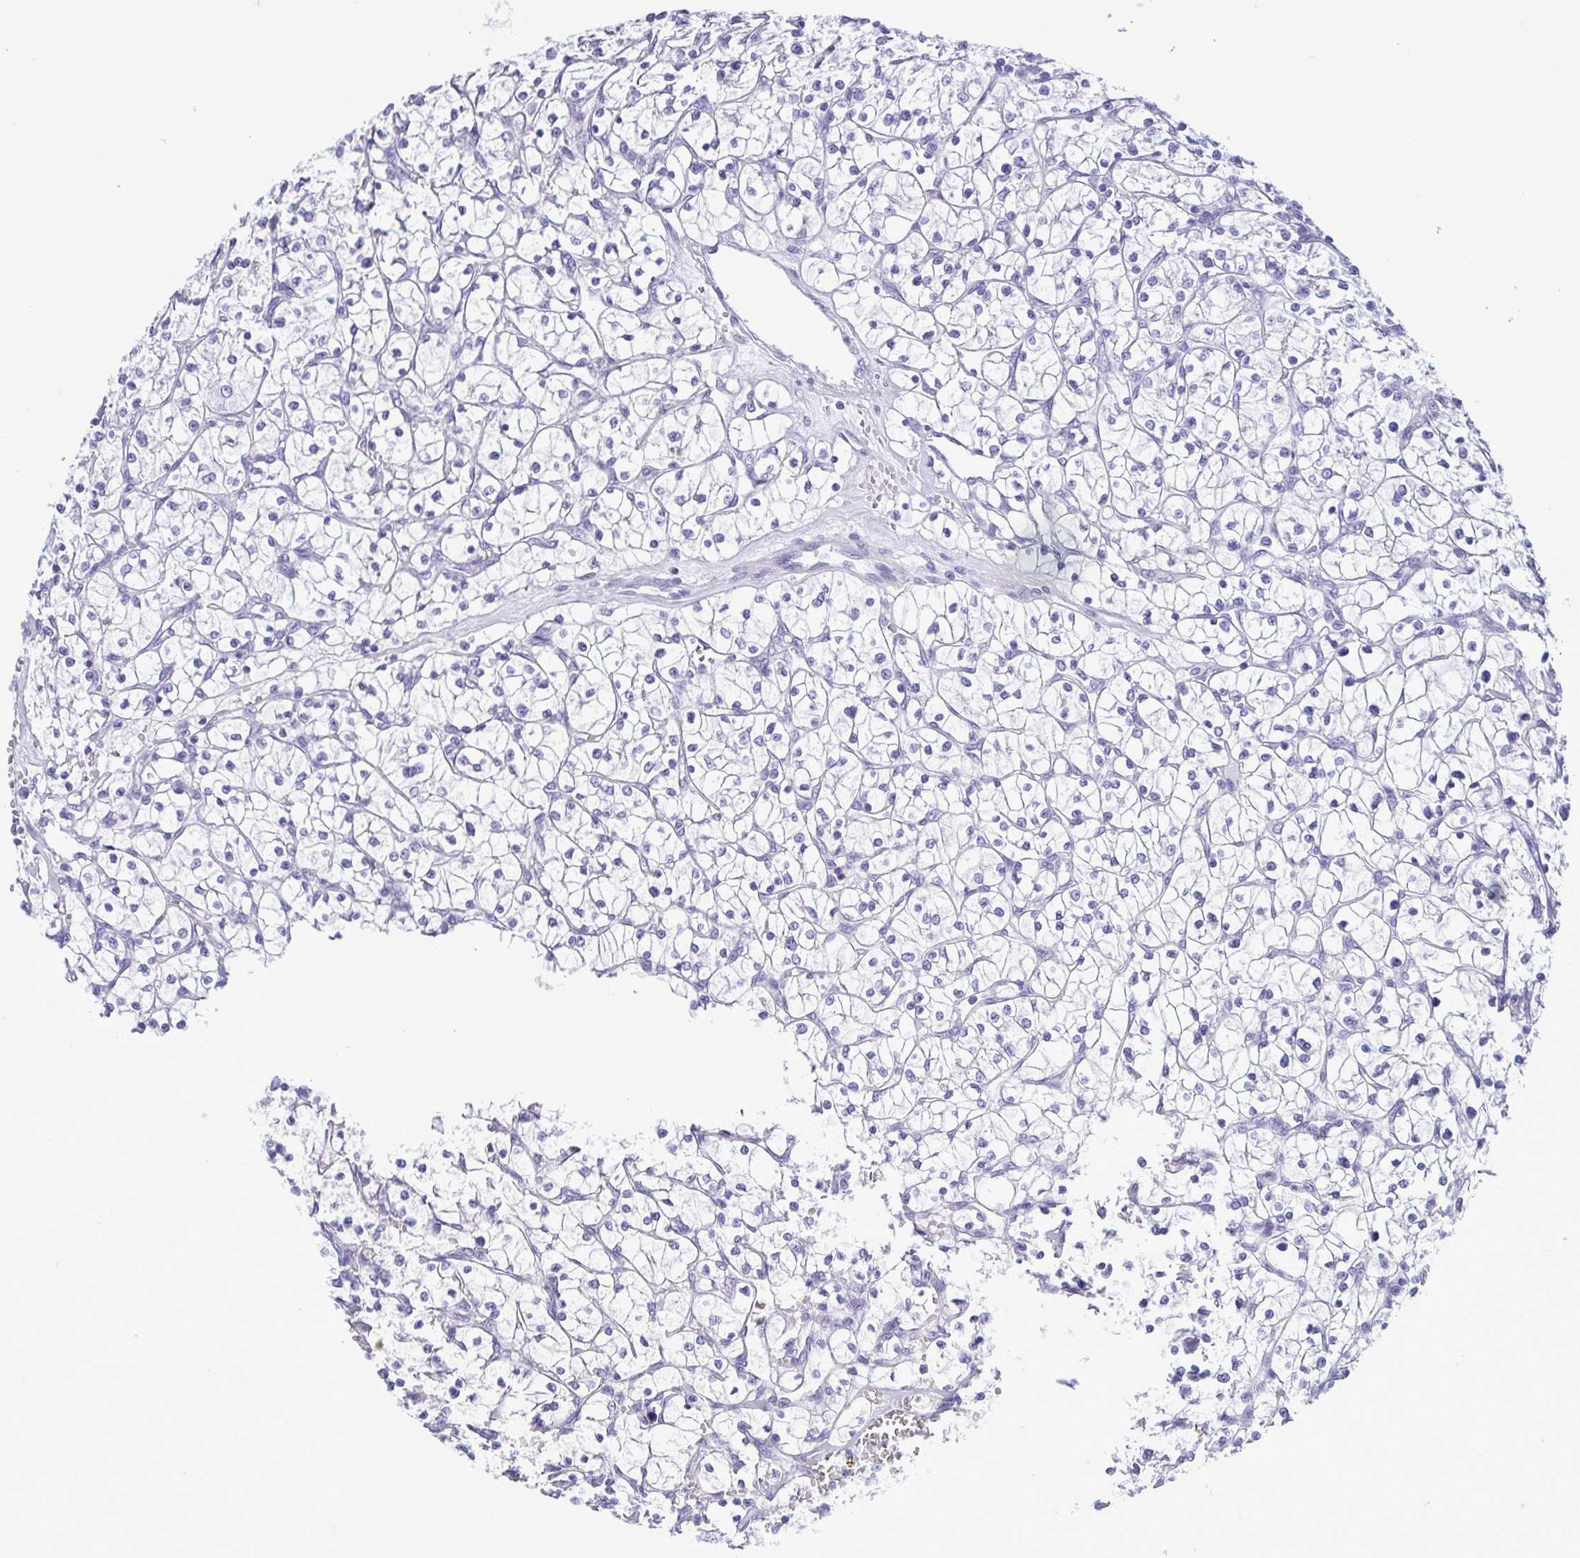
{"staining": {"intensity": "negative", "quantity": "none", "location": "none"}, "tissue": "renal cancer", "cell_type": "Tumor cells", "image_type": "cancer", "snomed": [{"axis": "morphology", "description": "Adenocarcinoma, NOS"}, {"axis": "topography", "description": "Kidney"}], "caption": "There is no significant expression in tumor cells of adenocarcinoma (renal).", "gene": "CBY2", "patient": {"sex": "female", "age": 64}}